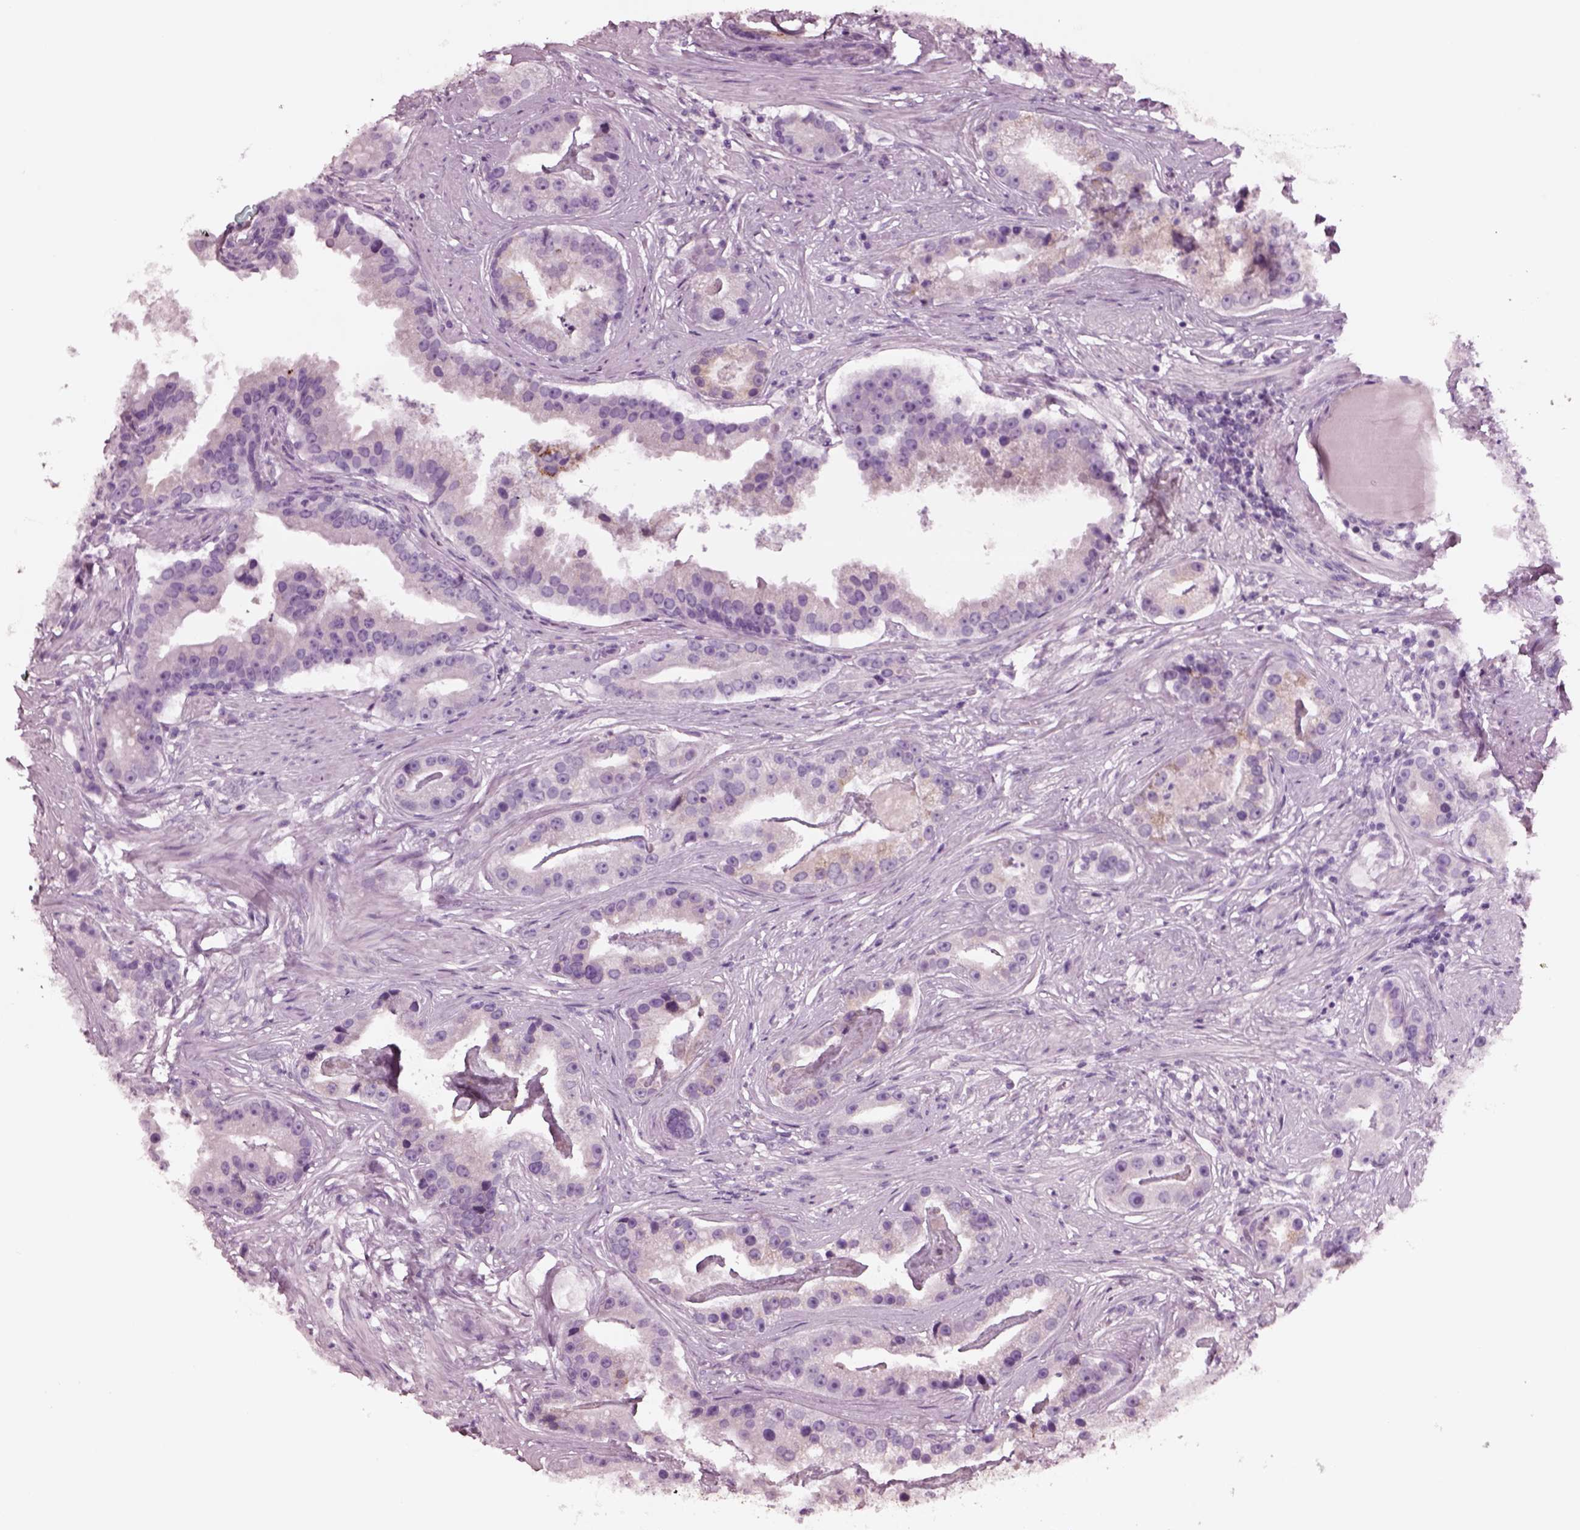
{"staining": {"intensity": "negative", "quantity": "none", "location": "none"}, "tissue": "prostate cancer", "cell_type": "Tumor cells", "image_type": "cancer", "snomed": [{"axis": "morphology", "description": "Adenocarcinoma, NOS"}, {"axis": "topography", "description": "Prostate and seminal vesicle, NOS"}, {"axis": "topography", "description": "Prostate"}], "caption": "DAB (3,3'-diaminobenzidine) immunohistochemical staining of human prostate cancer (adenocarcinoma) exhibits no significant expression in tumor cells.", "gene": "NMRK2", "patient": {"sex": "male", "age": 44}}